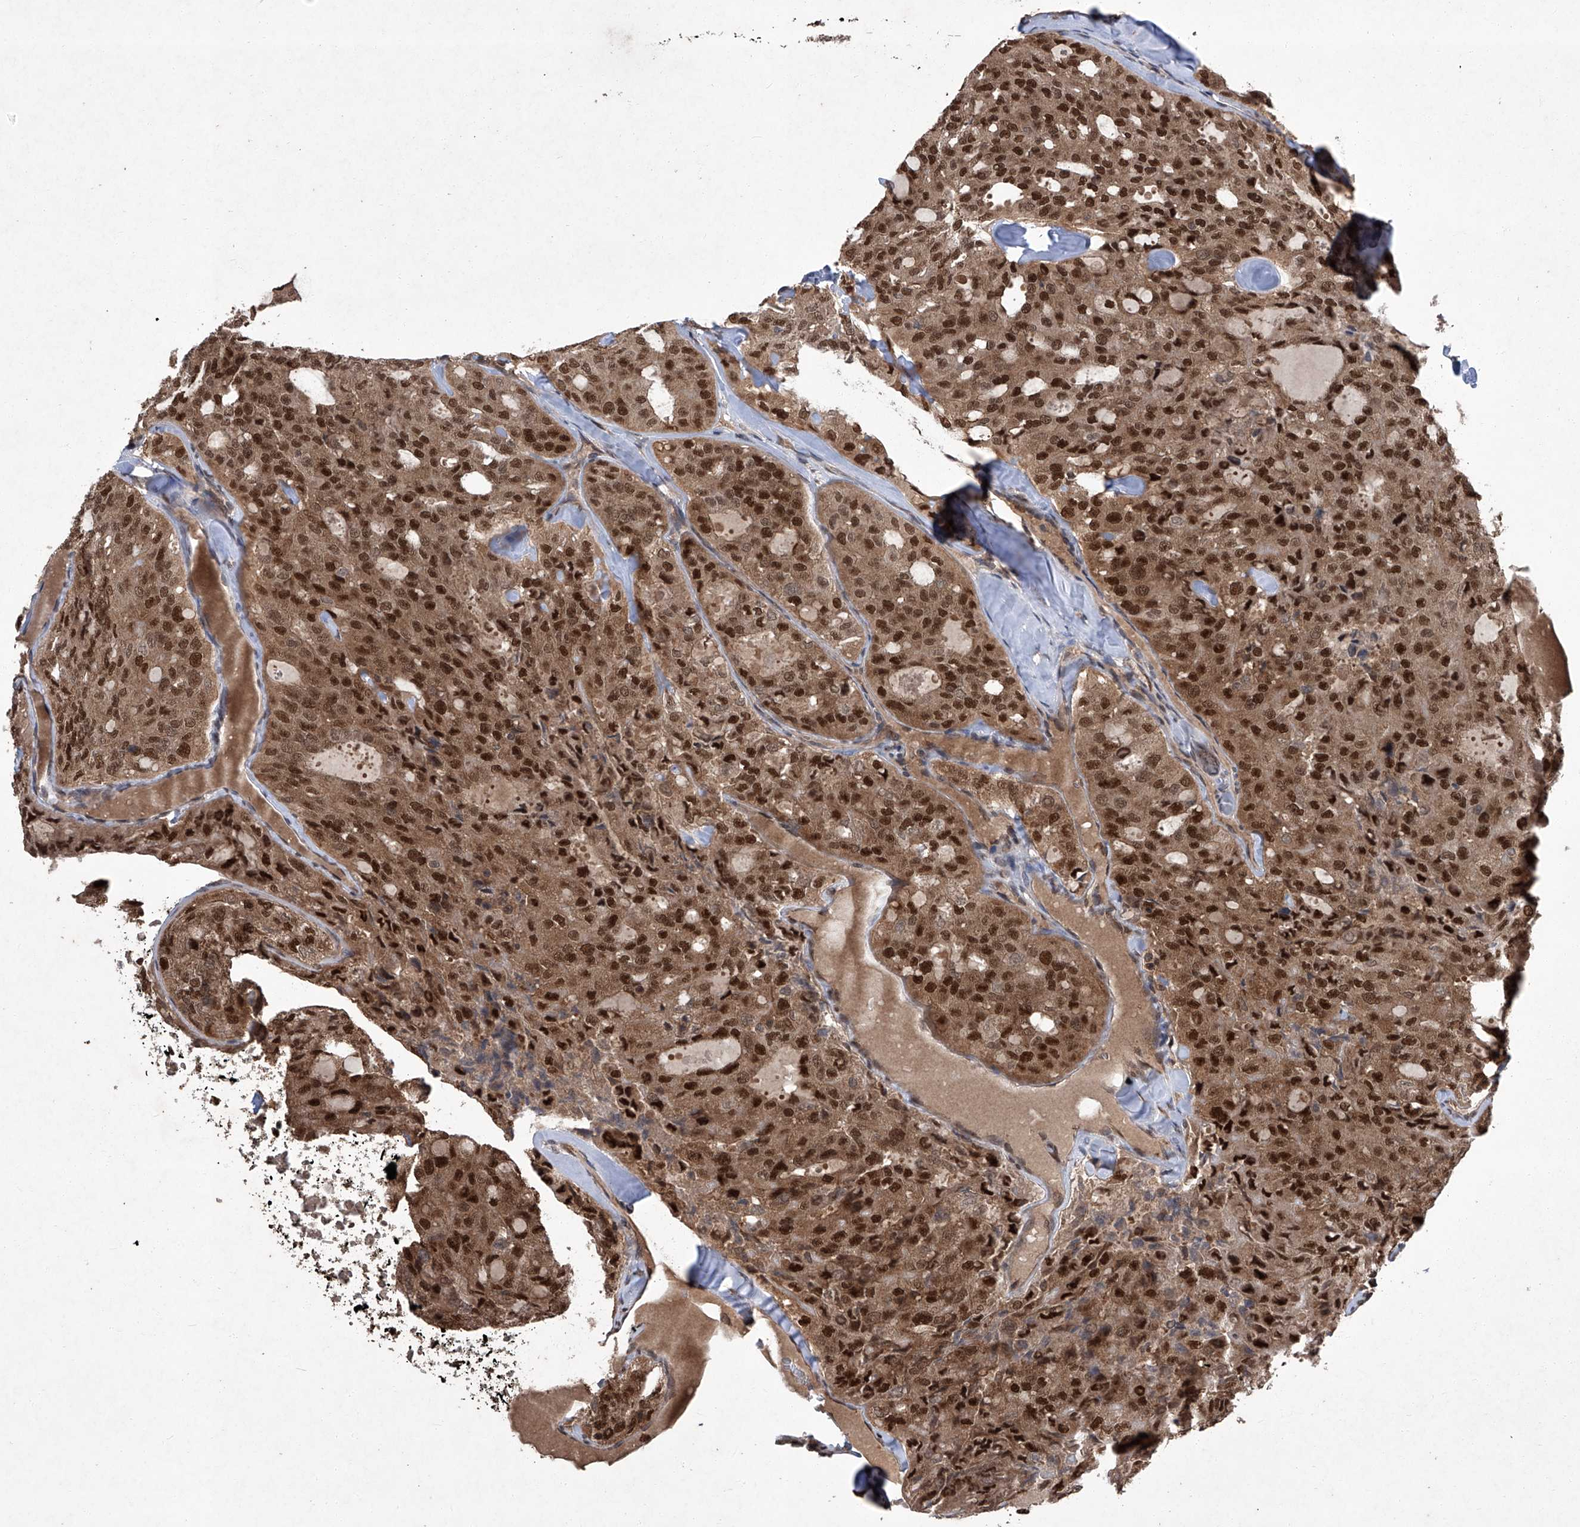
{"staining": {"intensity": "strong", "quantity": ">75%", "location": "cytoplasmic/membranous,nuclear"}, "tissue": "thyroid cancer", "cell_type": "Tumor cells", "image_type": "cancer", "snomed": [{"axis": "morphology", "description": "Follicular adenoma carcinoma, NOS"}, {"axis": "topography", "description": "Thyroid gland"}], "caption": "Immunohistochemical staining of human thyroid cancer (follicular adenoma carcinoma) demonstrates high levels of strong cytoplasmic/membranous and nuclear expression in about >75% of tumor cells.", "gene": "TSNAX", "patient": {"sex": "male", "age": 75}}